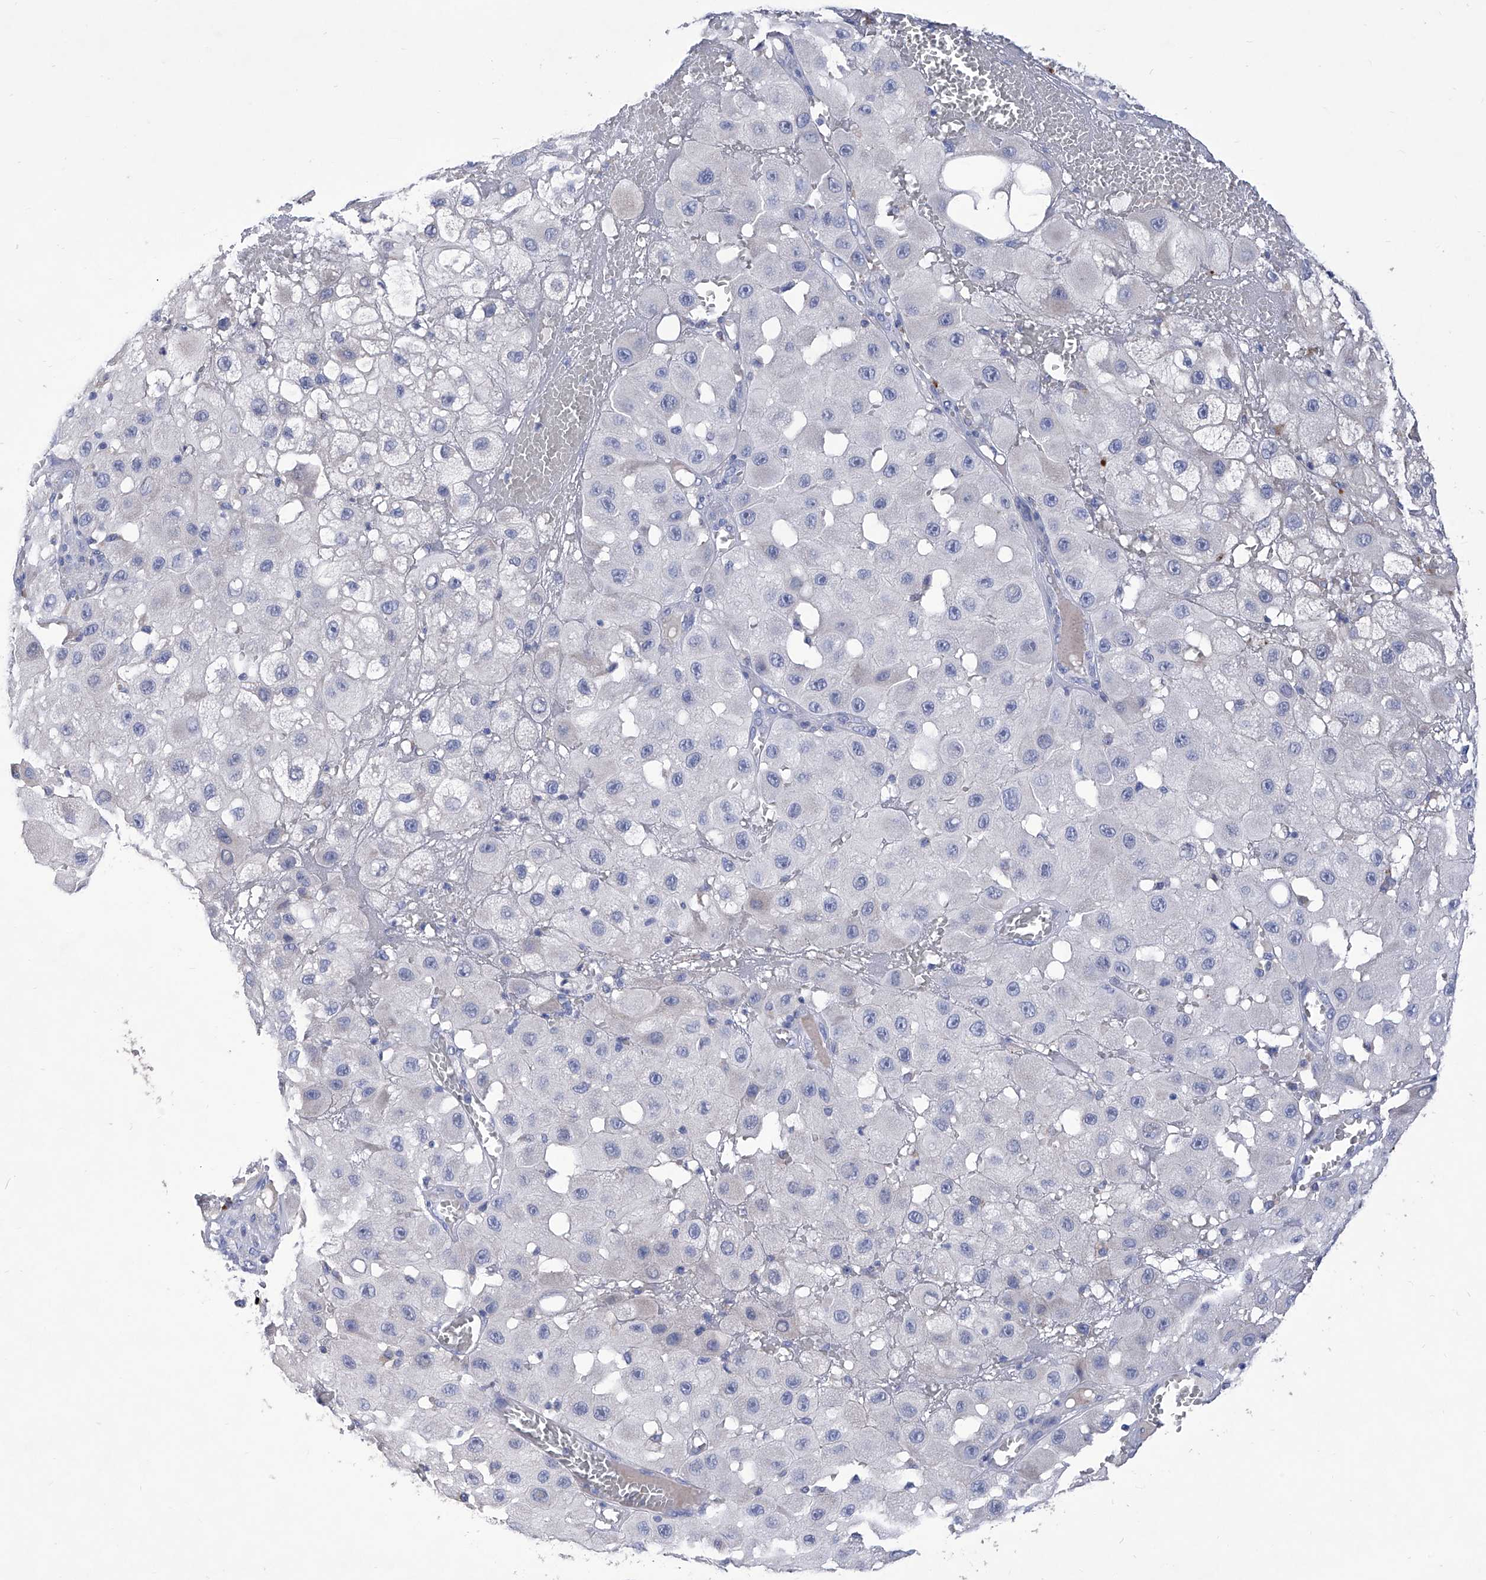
{"staining": {"intensity": "negative", "quantity": "none", "location": "none"}, "tissue": "melanoma", "cell_type": "Tumor cells", "image_type": "cancer", "snomed": [{"axis": "morphology", "description": "Malignant melanoma, NOS"}, {"axis": "topography", "description": "Skin"}], "caption": "Immunohistochemical staining of malignant melanoma shows no significant staining in tumor cells.", "gene": "IFNL2", "patient": {"sex": "female", "age": 81}}